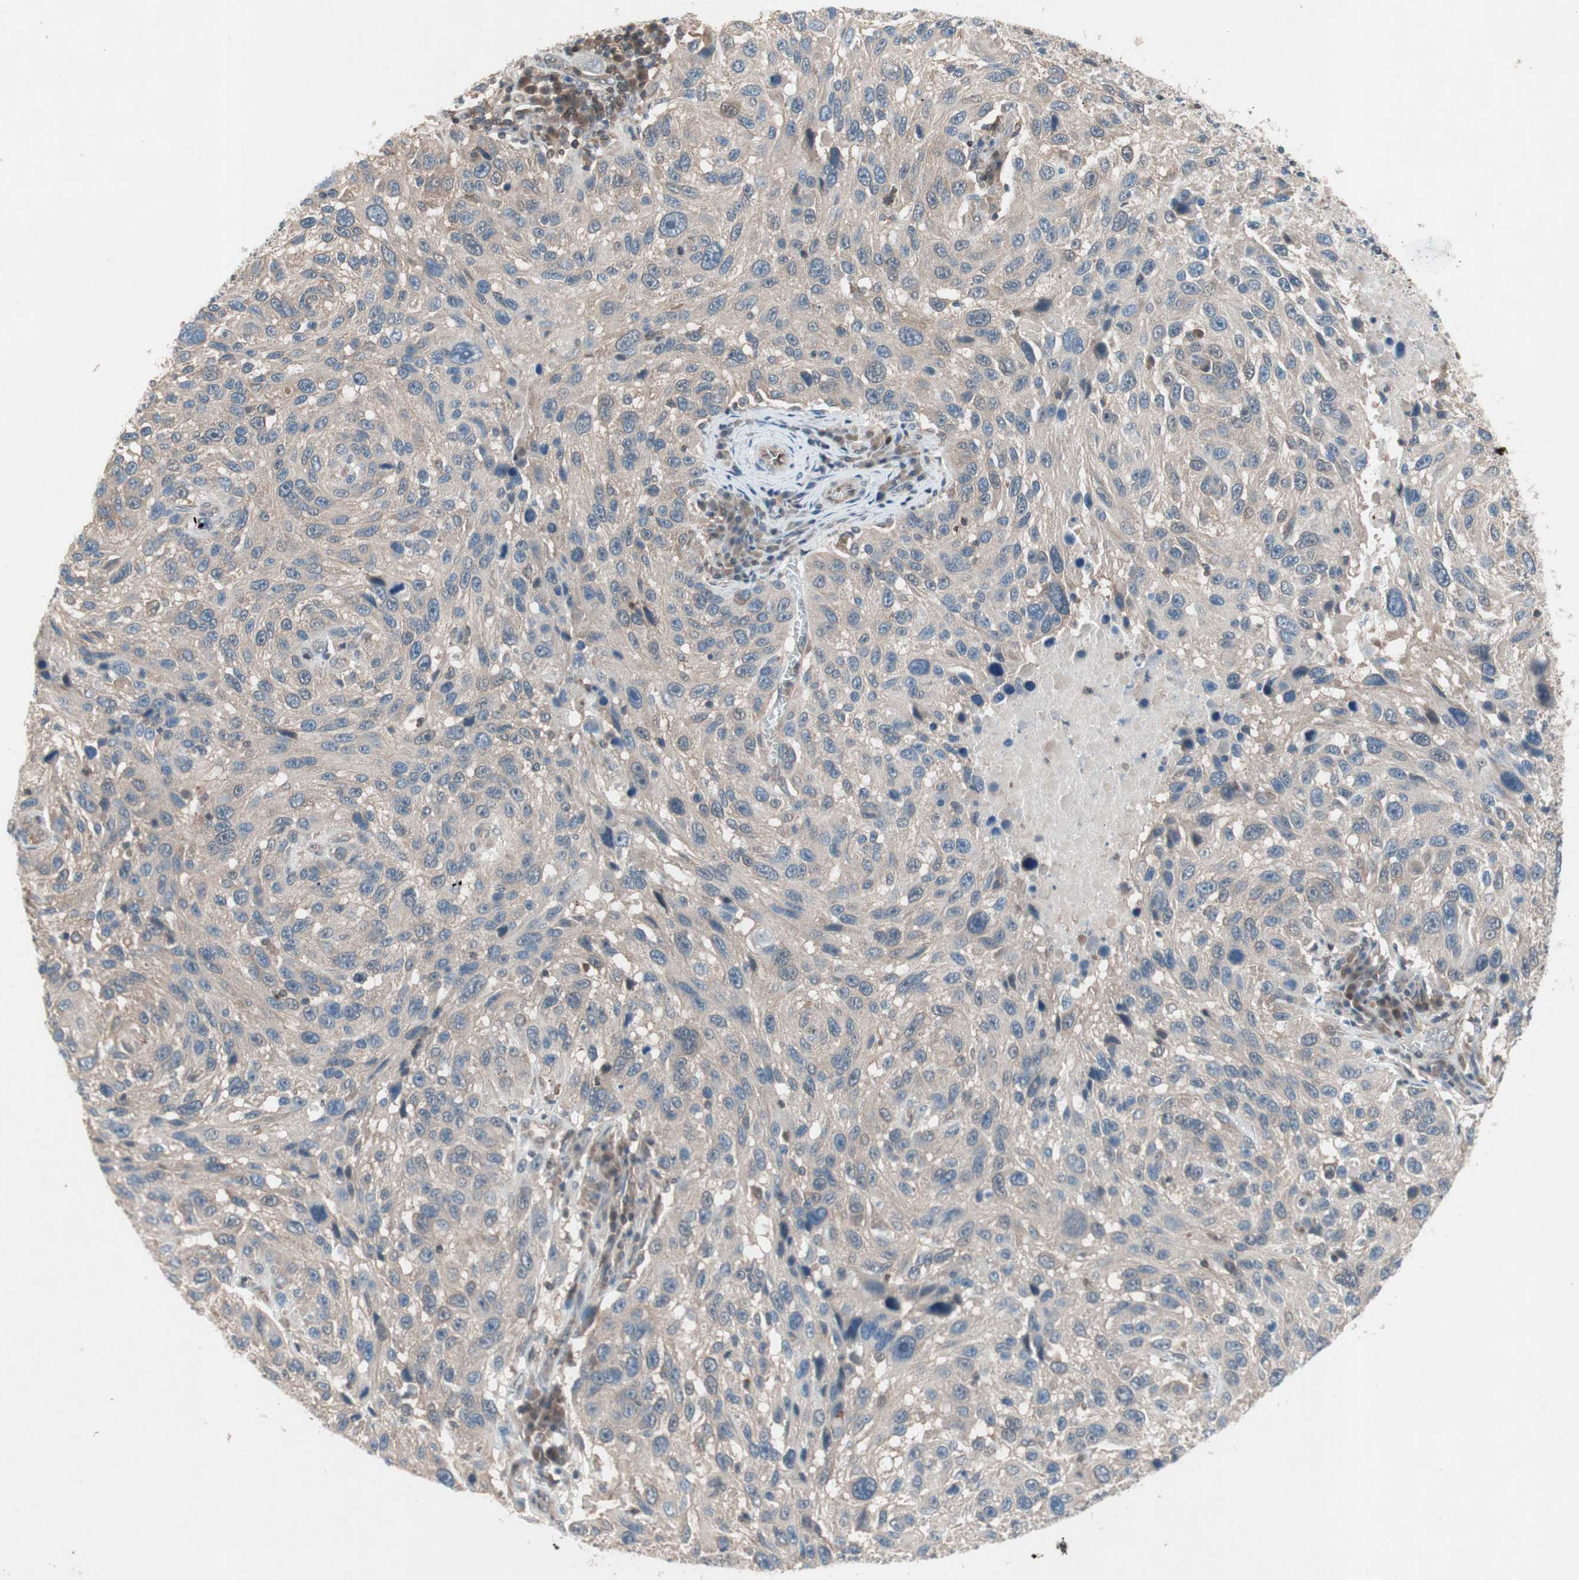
{"staining": {"intensity": "negative", "quantity": "none", "location": "none"}, "tissue": "melanoma", "cell_type": "Tumor cells", "image_type": "cancer", "snomed": [{"axis": "morphology", "description": "Malignant melanoma, NOS"}, {"axis": "topography", "description": "Skin"}], "caption": "An immunohistochemistry photomicrograph of melanoma is shown. There is no staining in tumor cells of melanoma.", "gene": "GALT", "patient": {"sex": "male", "age": 53}}